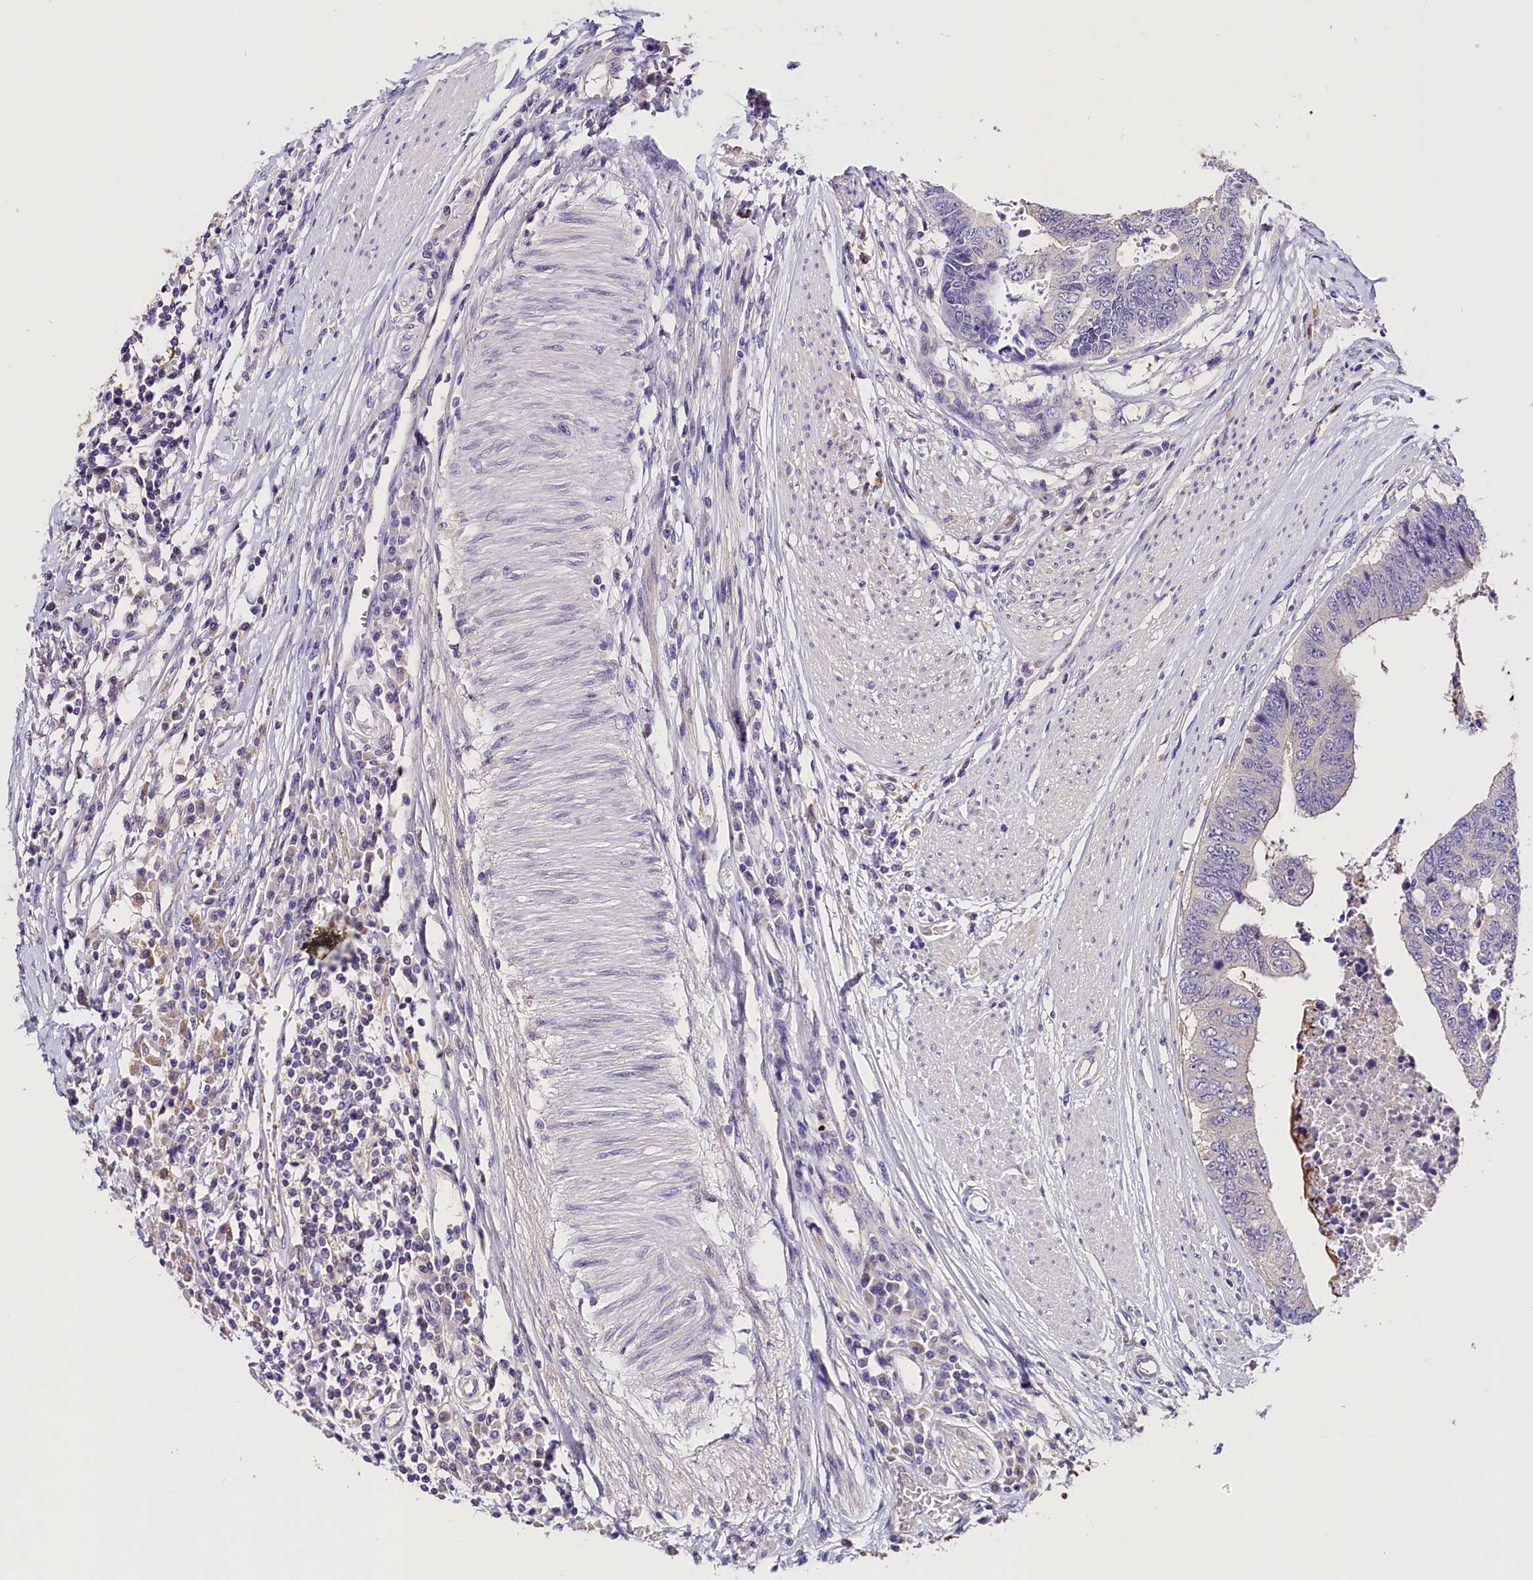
{"staining": {"intensity": "negative", "quantity": "none", "location": "none"}, "tissue": "colorectal cancer", "cell_type": "Tumor cells", "image_type": "cancer", "snomed": [{"axis": "morphology", "description": "Adenocarcinoma, NOS"}, {"axis": "topography", "description": "Rectum"}], "caption": "There is no significant staining in tumor cells of adenocarcinoma (colorectal). Nuclei are stained in blue.", "gene": "ARMC6", "patient": {"sex": "male", "age": 84}}